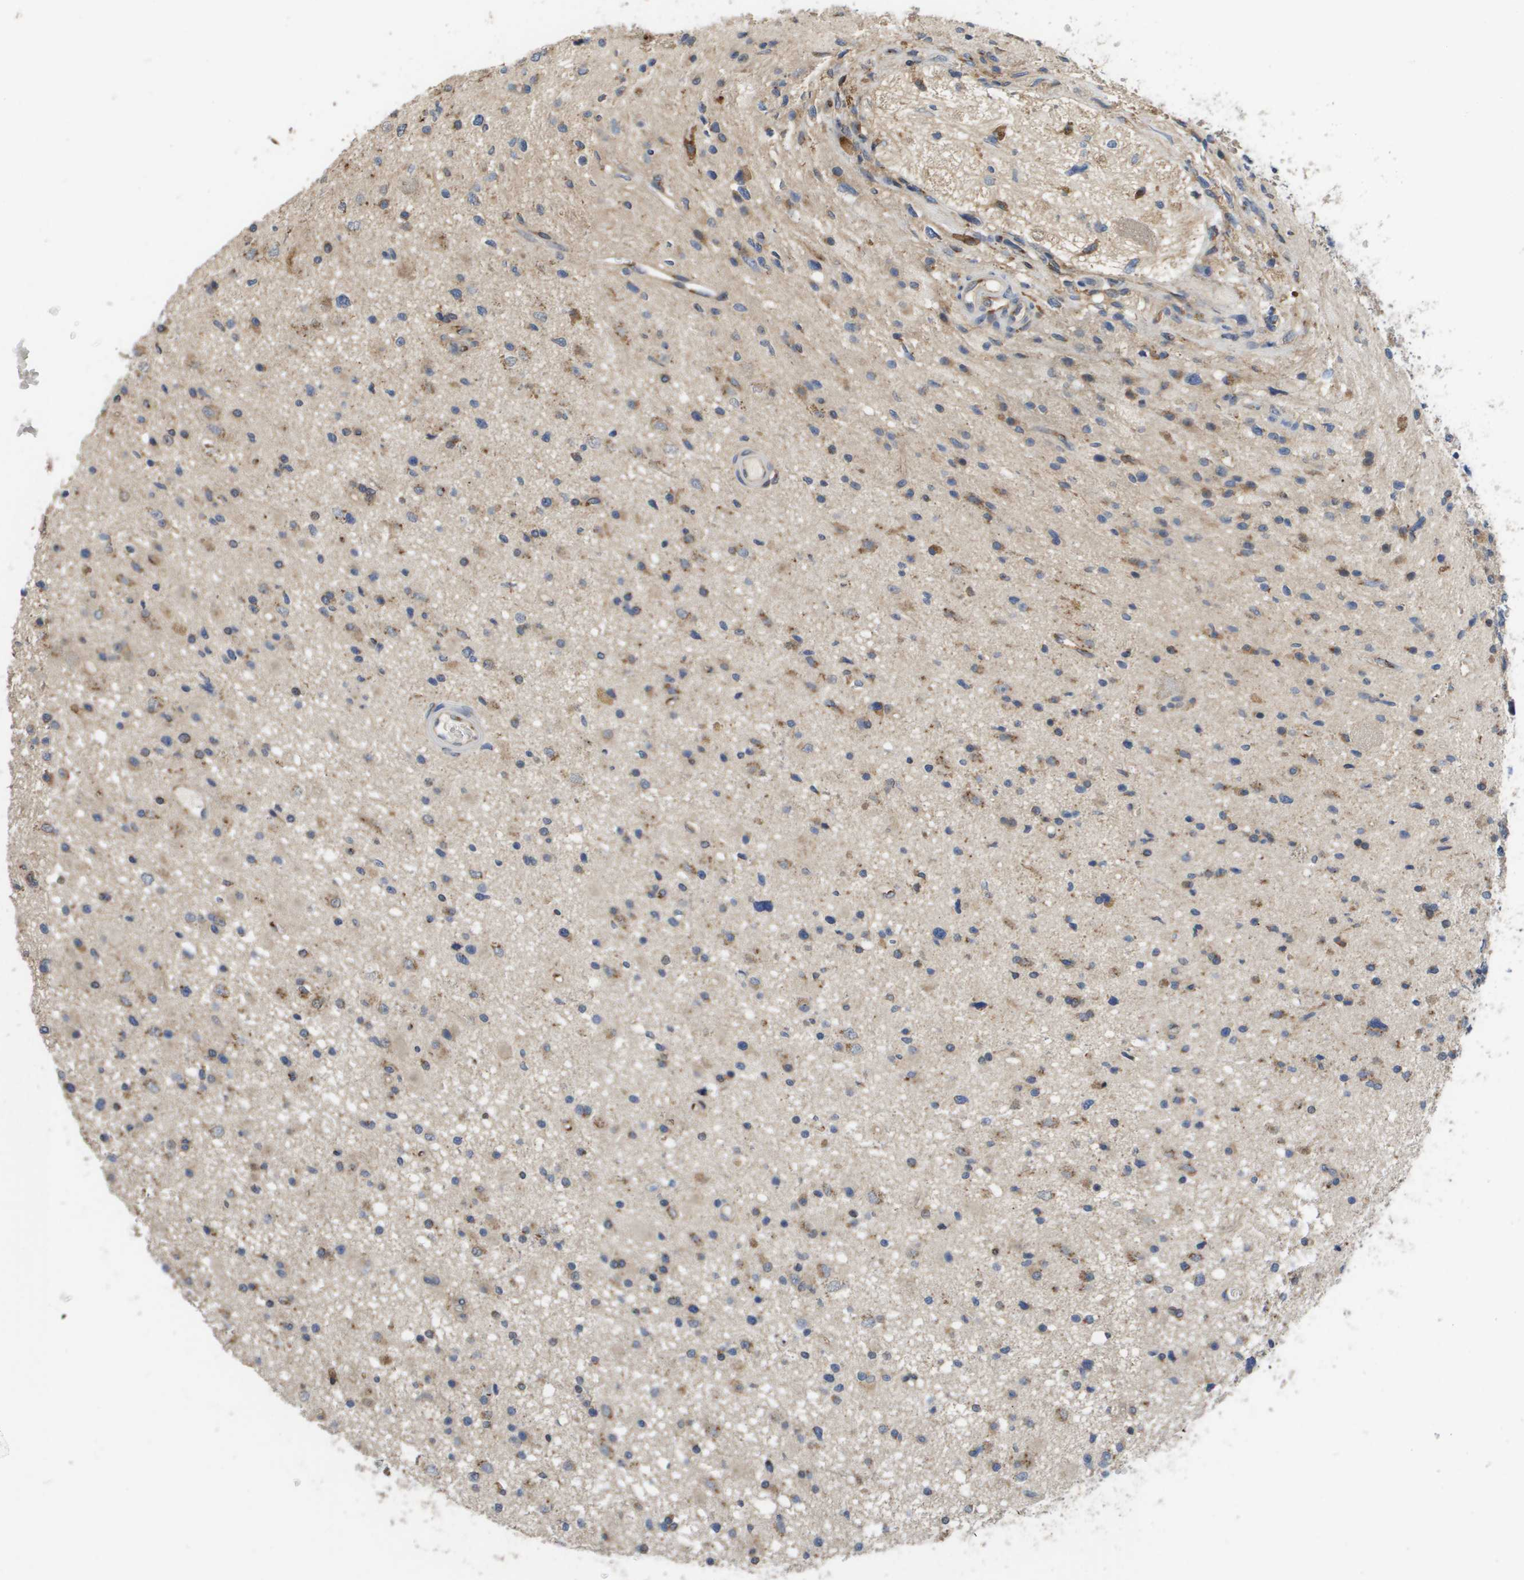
{"staining": {"intensity": "moderate", "quantity": "25%-75%", "location": "cytoplasmic/membranous"}, "tissue": "glioma", "cell_type": "Tumor cells", "image_type": "cancer", "snomed": [{"axis": "morphology", "description": "Glioma, malignant, High grade"}, {"axis": "topography", "description": "Brain"}], "caption": "Immunohistochemical staining of human glioma reveals medium levels of moderate cytoplasmic/membranous positivity in about 25%-75% of tumor cells. (Brightfield microscopy of DAB IHC at high magnification).", "gene": "PCK1", "patient": {"sex": "male", "age": 33}}